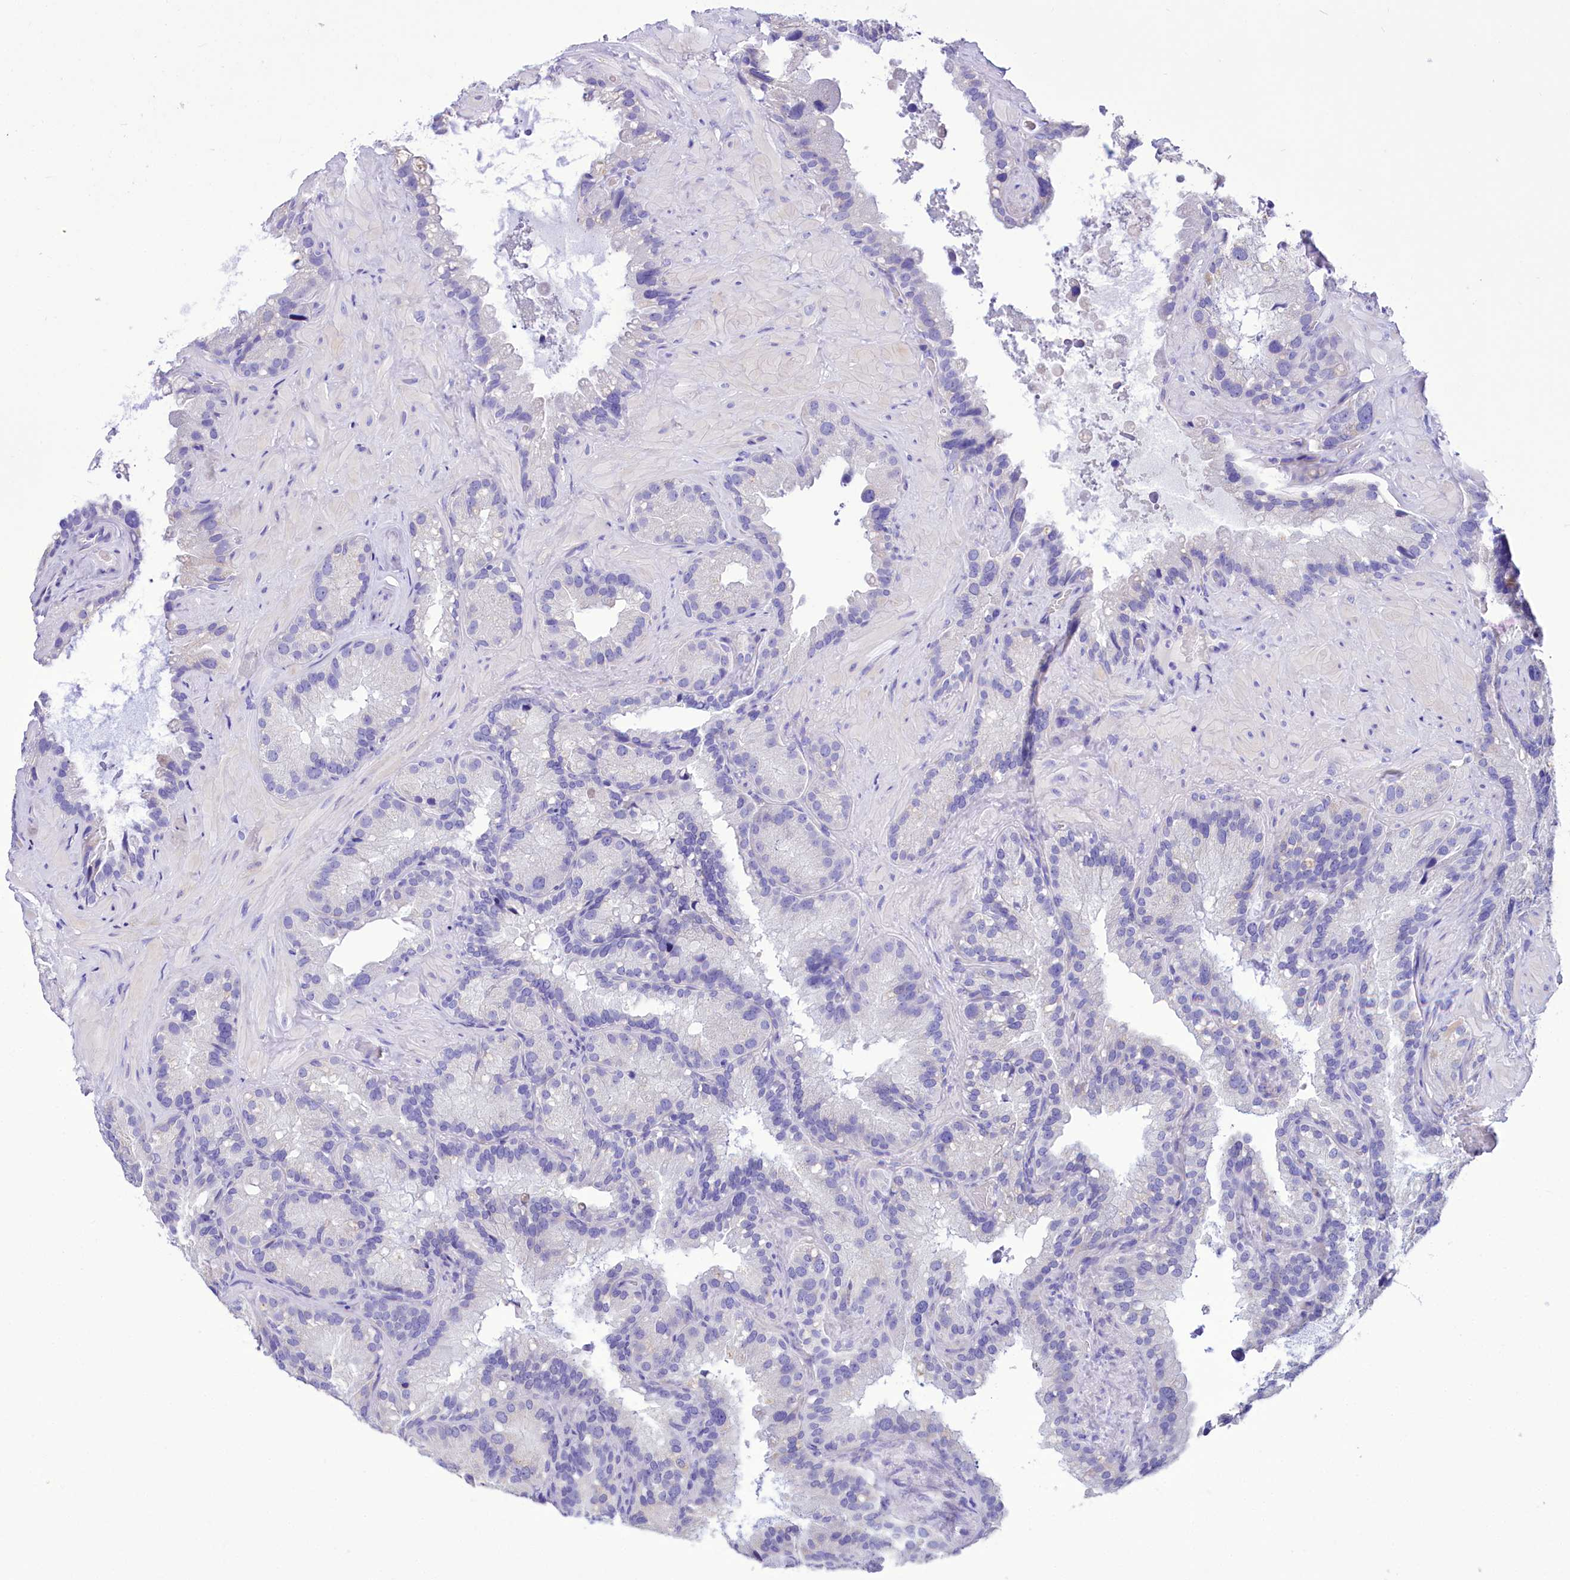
{"staining": {"intensity": "negative", "quantity": "none", "location": "none"}, "tissue": "seminal vesicle", "cell_type": "Glandular cells", "image_type": "normal", "snomed": [{"axis": "morphology", "description": "Normal tissue, NOS"}, {"axis": "topography", "description": "Prostate"}, {"axis": "topography", "description": "Seminal veicle"}], "caption": "Glandular cells are negative for brown protein staining in normal seminal vesicle.", "gene": "TTC36", "patient": {"sex": "male", "age": 68}}